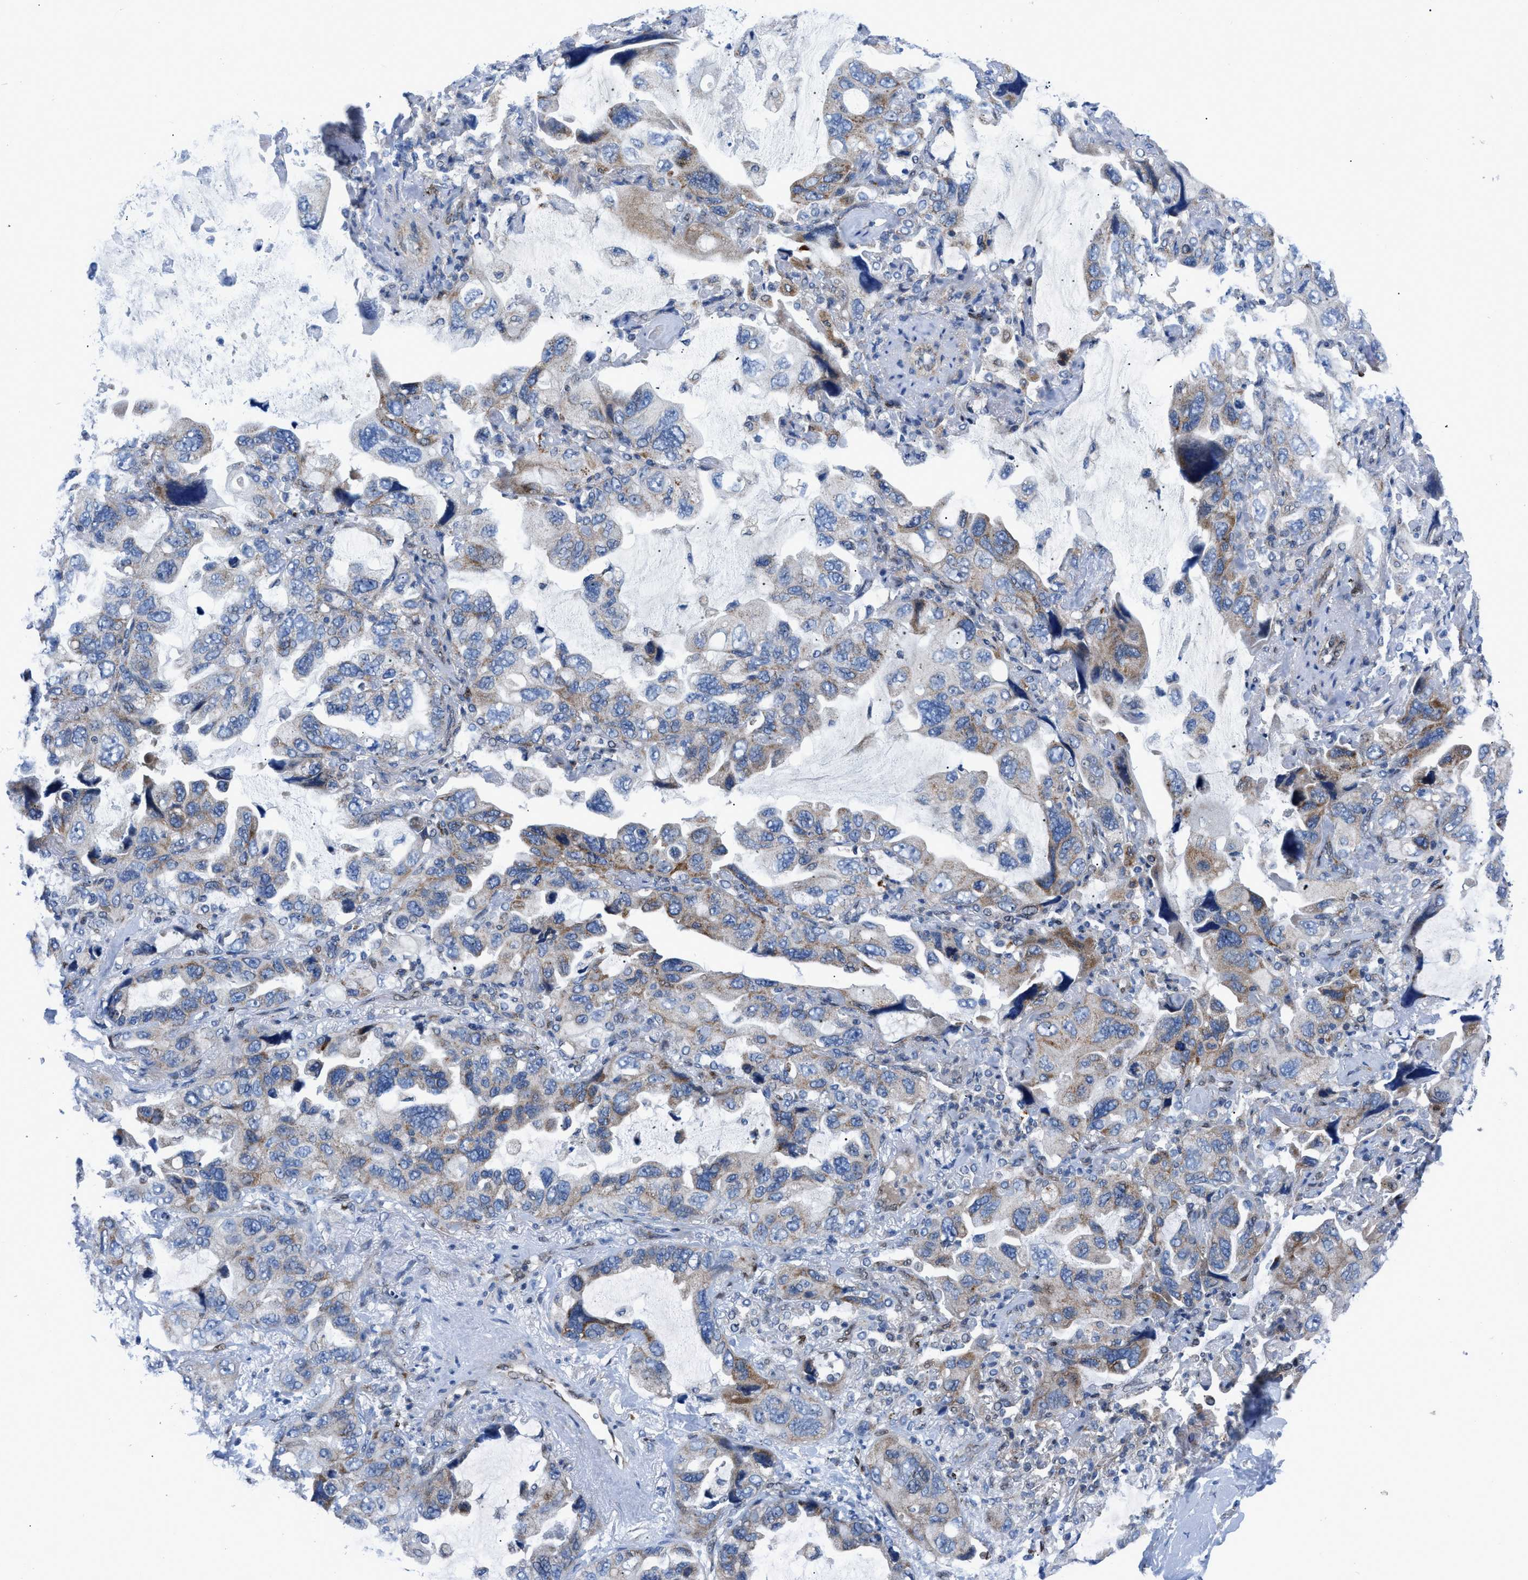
{"staining": {"intensity": "moderate", "quantity": "<25%", "location": "cytoplasmic/membranous"}, "tissue": "lung cancer", "cell_type": "Tumor cells", "image_type": "cancer", "snomed": [{"axis": "morphology", "description": "Squamous cell carcinoma, NOS"}, {"axis": "topography", "description": "Lung"}], "caption": "Protein positivity by IHC shows moderate cytoplasmic/membranous expression in about <25% of tumor cells in lung cancer (squamous cell carcinoma).", "gene": "LMO2", "patient": {"sex": "female", "age": 73}}